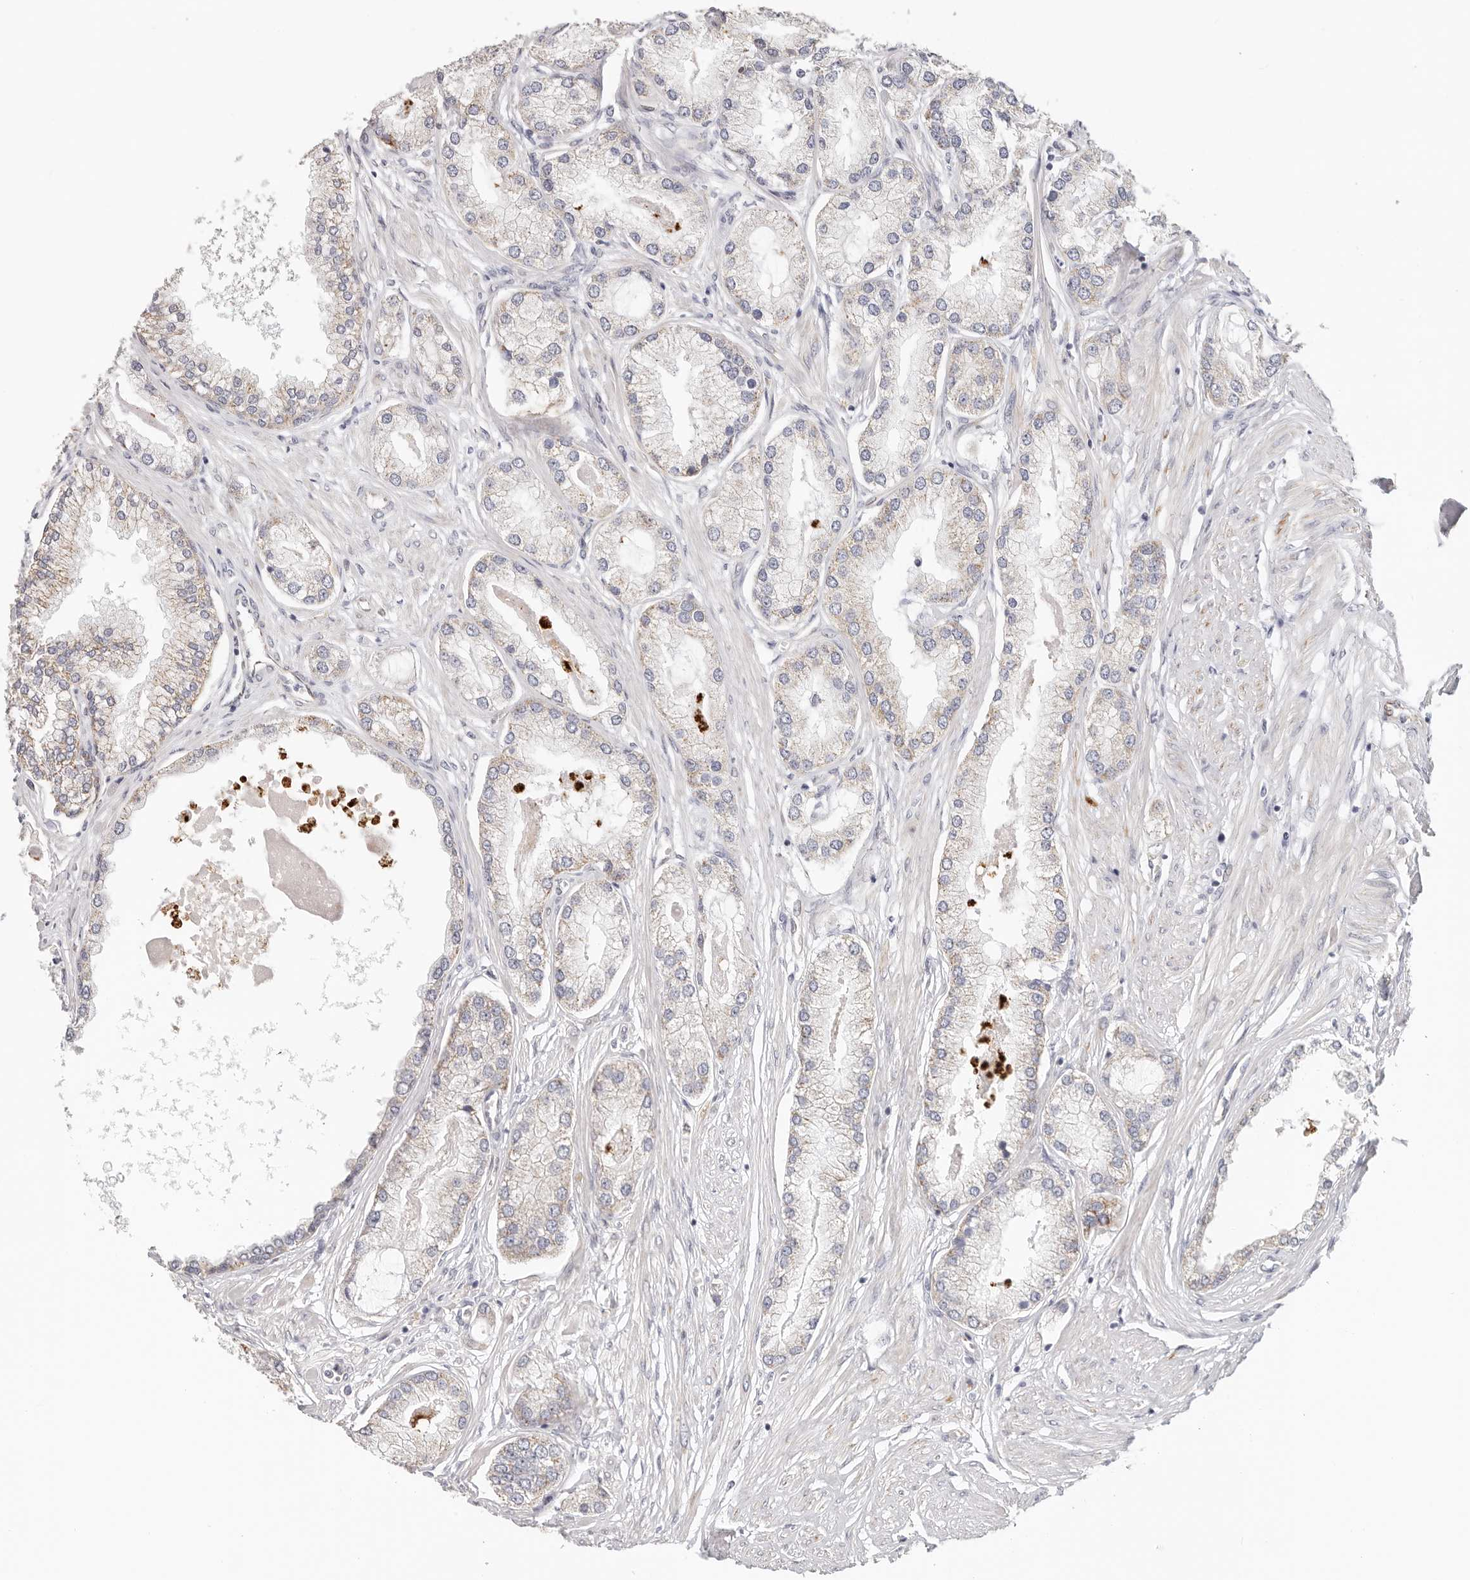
{"staining": {"intensity": "weak", "quantity": "<25%", "location": "cytoplasmic/membranous"}, "tissue": "prostate cancer", "cell_type": "Tumor cells", "image_type": "cancer", "snomed": [{"axis": "morphology", "description": "Adenocarcinoma, Low grade"}, {"axis": "topography", "description": "Prostate"}], "caption": "Immunohistochemistry (IHC) of prostate cancer (low-grade adenocarcinoma) demonstrates no expression in tumor cells.", "gene": "AFDN", "patient": {"sex": "male", "age": 62}}